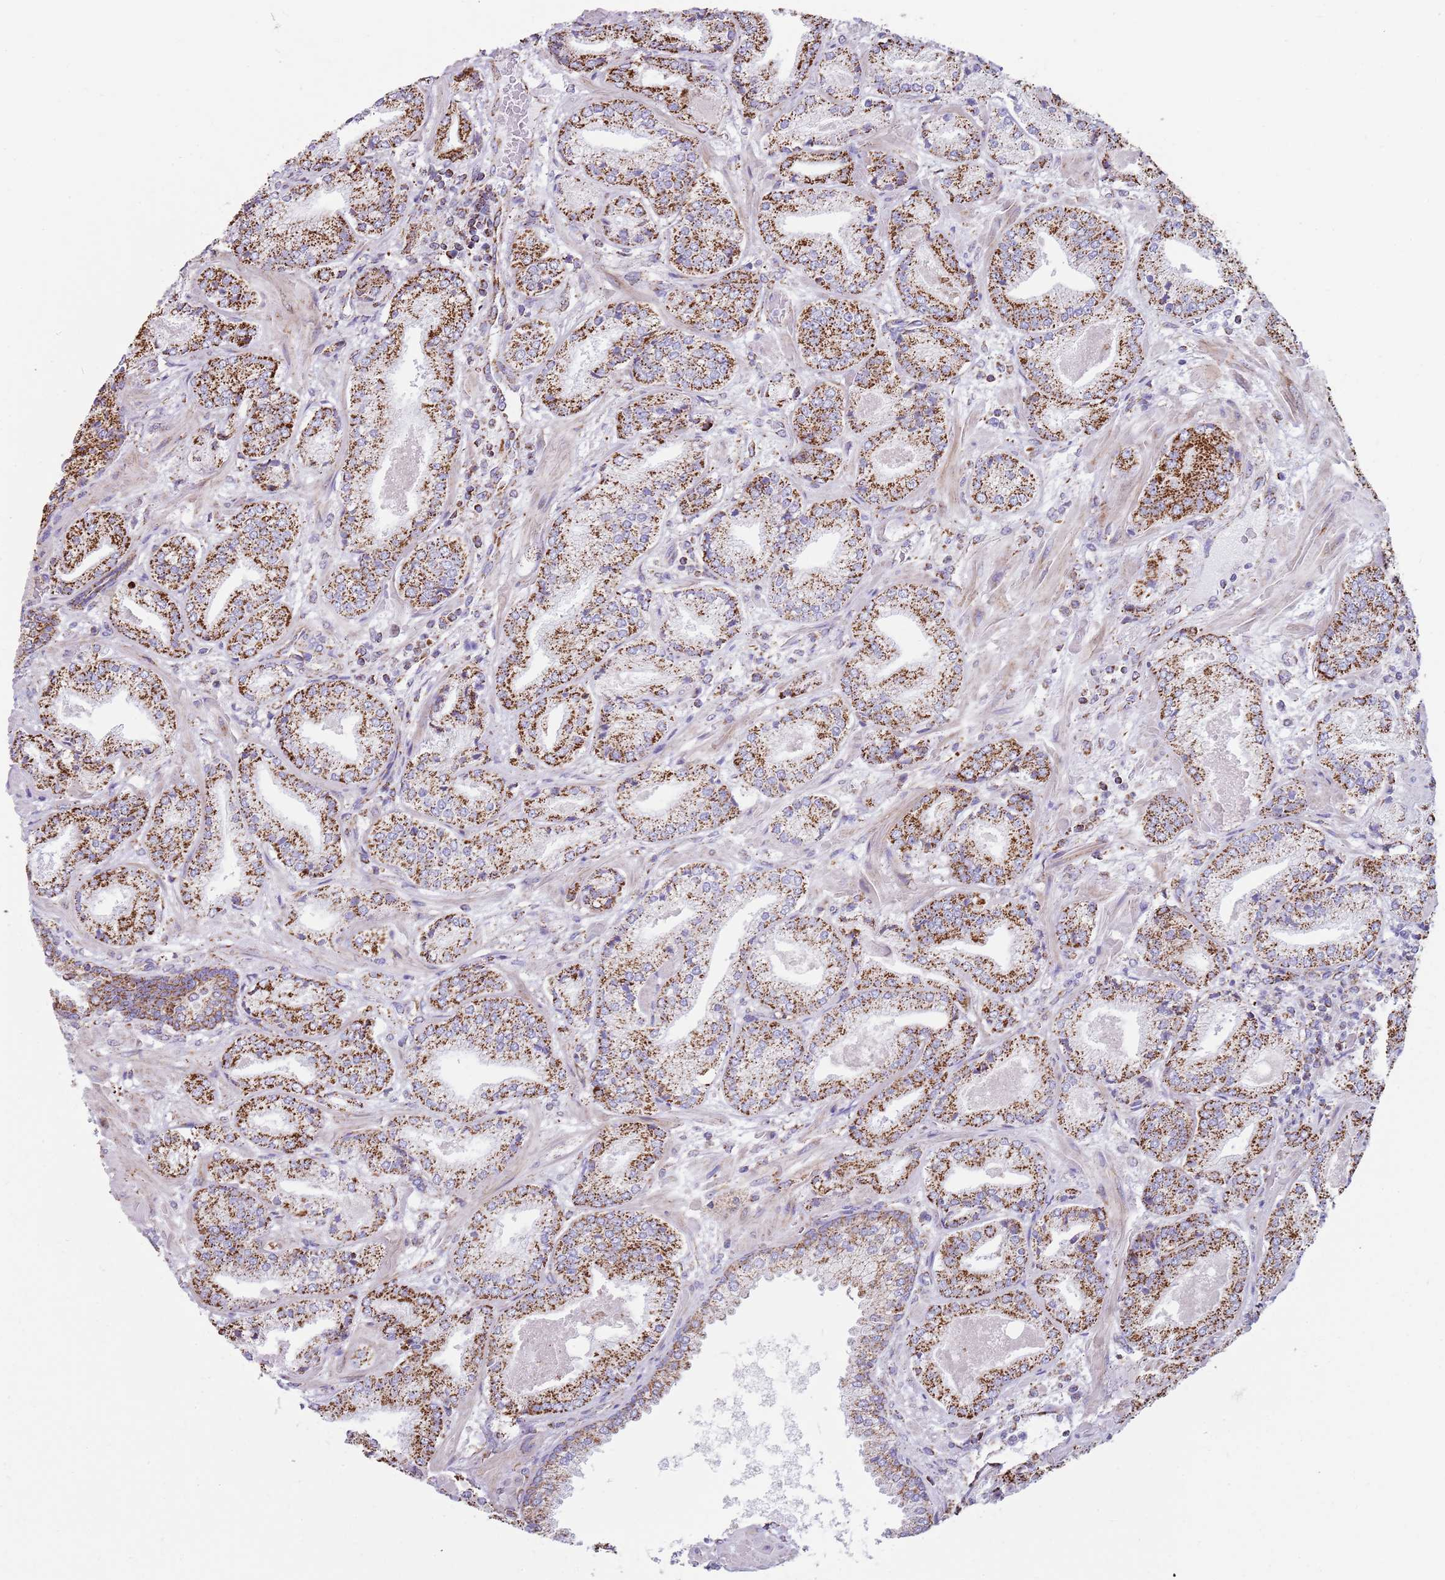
{"staining": {"intensity": "strong", "quantity": ">75%", "location": "cytoplasmic/membranous"}, "tissue": "prostate cancer", "cell_type": "Tumor cells", "image_type": "cancer", "snomed": [{"axis": "morphology", "description": "Adenocarcinoma, High grade"}, {"axis": "topography", "description": "Prostate"}], "caption": "Immunohistochemical staining of prostate high-grade adenocarcinoma reveals high levels of strong cytoplasmic/membranous expression in approximately >75% of tumor cells.", "gene": "TTLL1", "patient": {"sex": "male", "age": 63}}